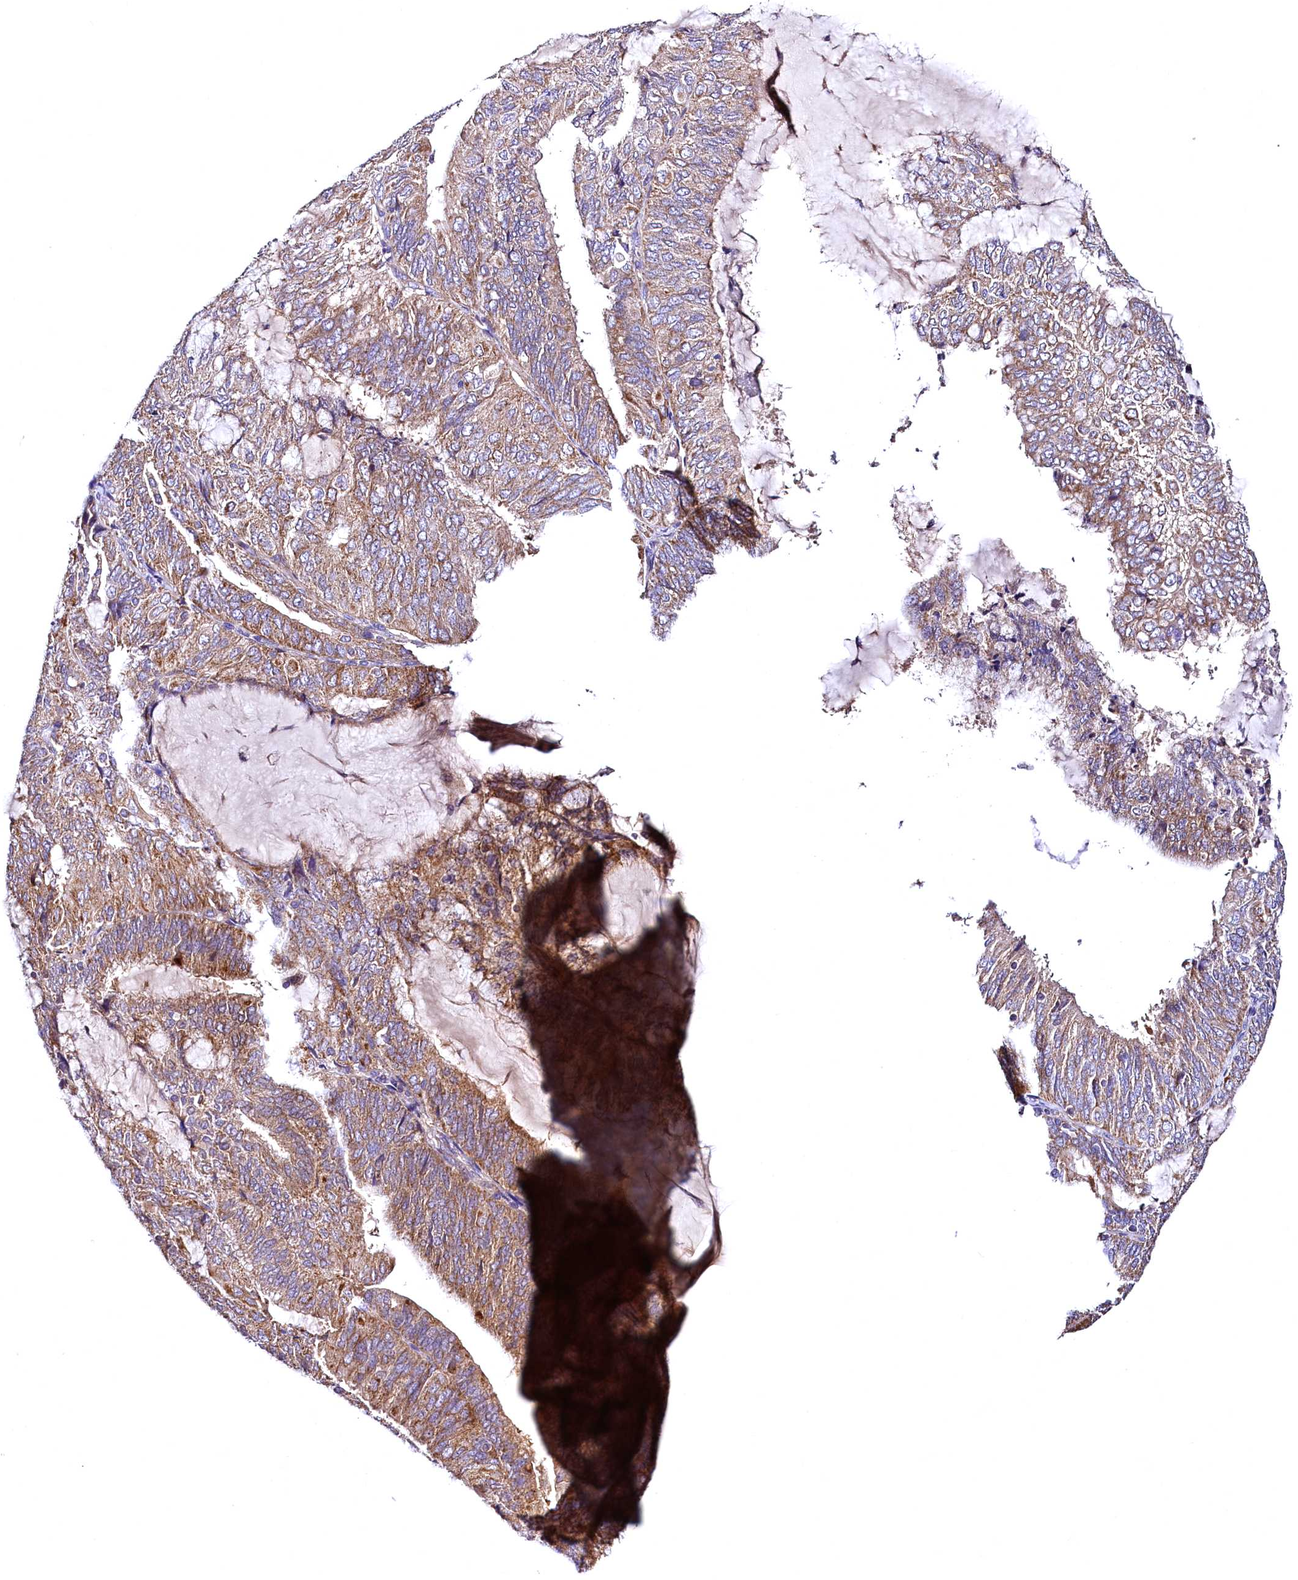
{"staining": {"intensity": "moderate", "quantity": ">75%", "location": "cytoplasmic/membranous"}, "tissue": "endometrial cancer", "cell_type": "Tumor cells", "image_type": "cancer", "snomed": [{"axis": "morphology", "description": "Adenocarcinoma, NOS"}, {"axis": "topography", "description": "Endometrium"}], "caption": "Immunohistochemistry (IHC) of human adenocarcinoma (endometrial) shows medium levels of moderate cytoplasmic/membranous expression in approximately >75% of tumor cells.", "gene": "MRPL57", "patient": {"sex": "female", "age": 81}}